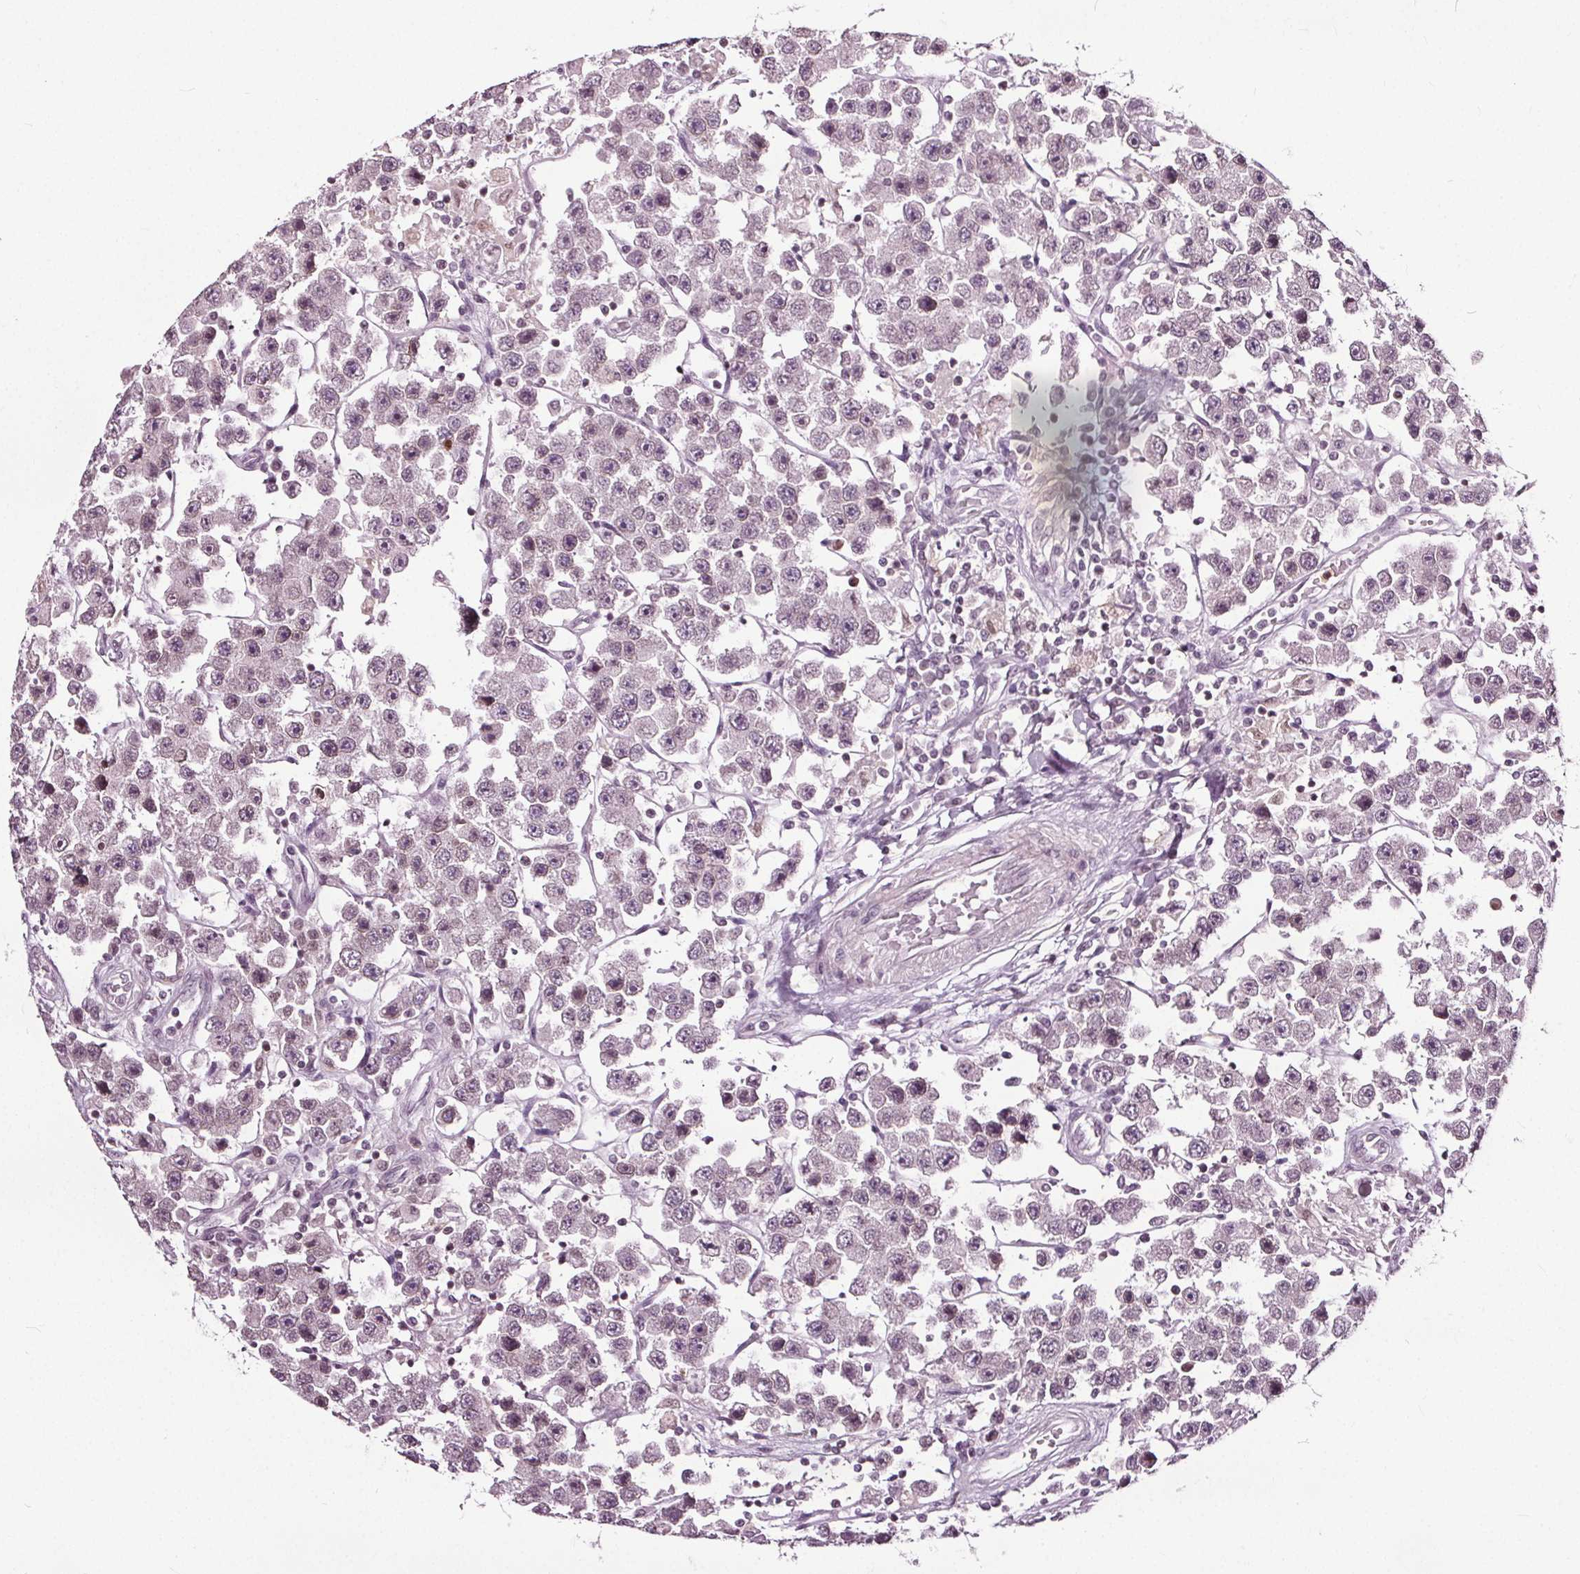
{"staining": {"intensity": "negative", "quantity": "none", "location": "none"}, "tissue": "testis cancer", "cell_type": "Tumor cells", "image_type": "cancer", "snomed": [{"axis": "morphology", "description": "Seminoma, NOS"}, {"axis": "topography", "description": "Testis"}], "caption": "High magnification brightfield microscopy of seminoma (testis) stained with DAB (brown) and counterstained with hematoxylin (blue): tumor cells show no significant positivity. The staining is performed using DAB brown chromogen with nuclei counter-stained in using hematoxylin.", "gene": "TTC39C", "patient": {"sex": "male", "age": 45}}